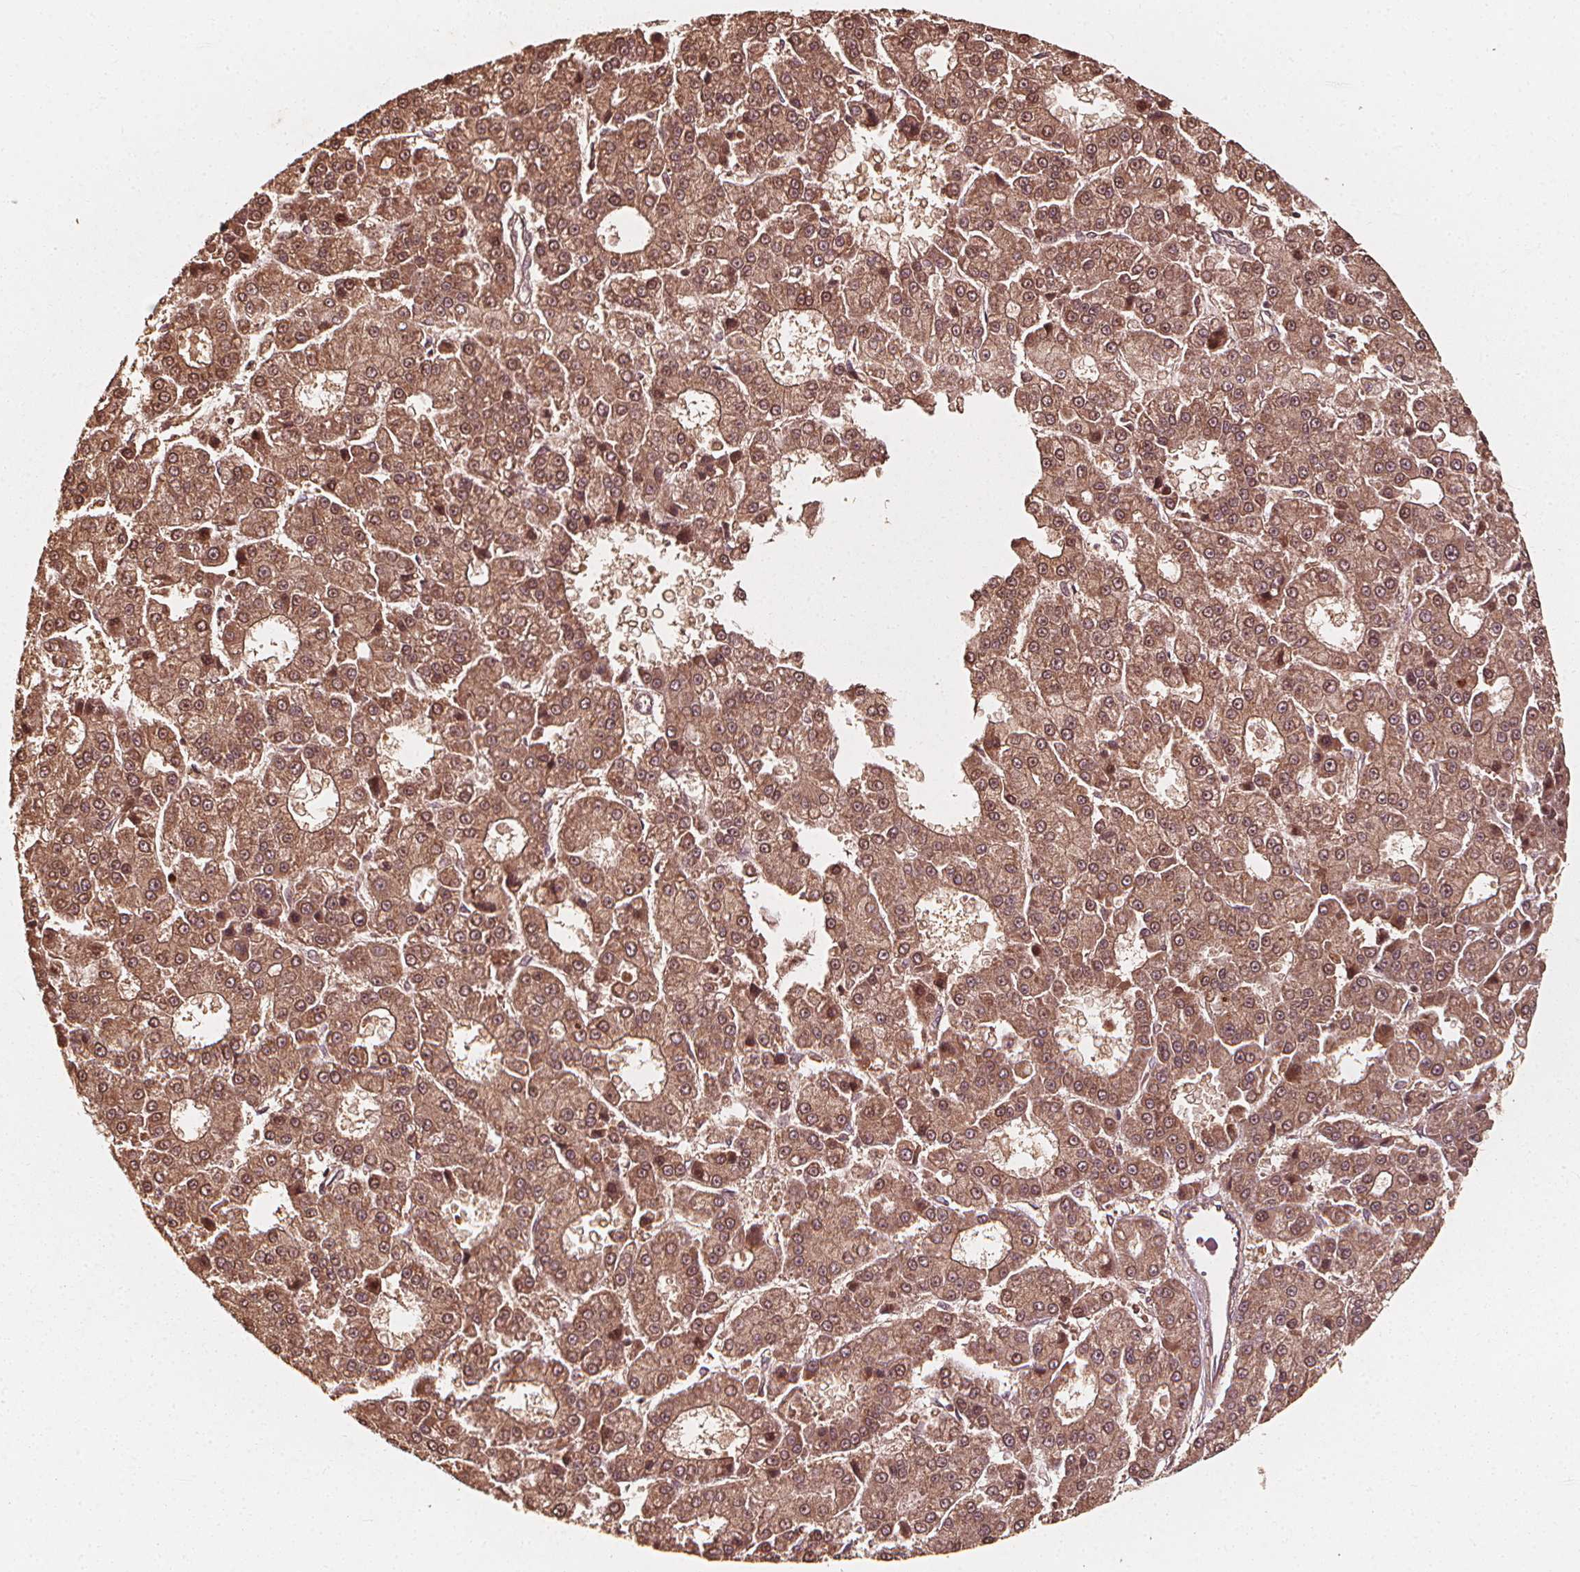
{"staining": {"intensity": "moderate", "quantity": ">75%", "location": "cytoplasmic/membranous,nuclear"}, "tissue": "liver cancer", "cell_type": "Tumor cells", "image_type": "cancer", "snomed": [{"axis": "morphology", "description": "Carcinoma, Hepatocellular, NOS"}, {"axis": "topography", "description": "Liver"}], "caption": "Brown immunohistochemical staining in human liver cancer (hepatocellular carcinoma) displays moderate cytoplasmic/membranous and nuclear staining in about >75% of tumor cells.", "gene": "NPC1", "patient": {"sex": "male", "age": 70}}